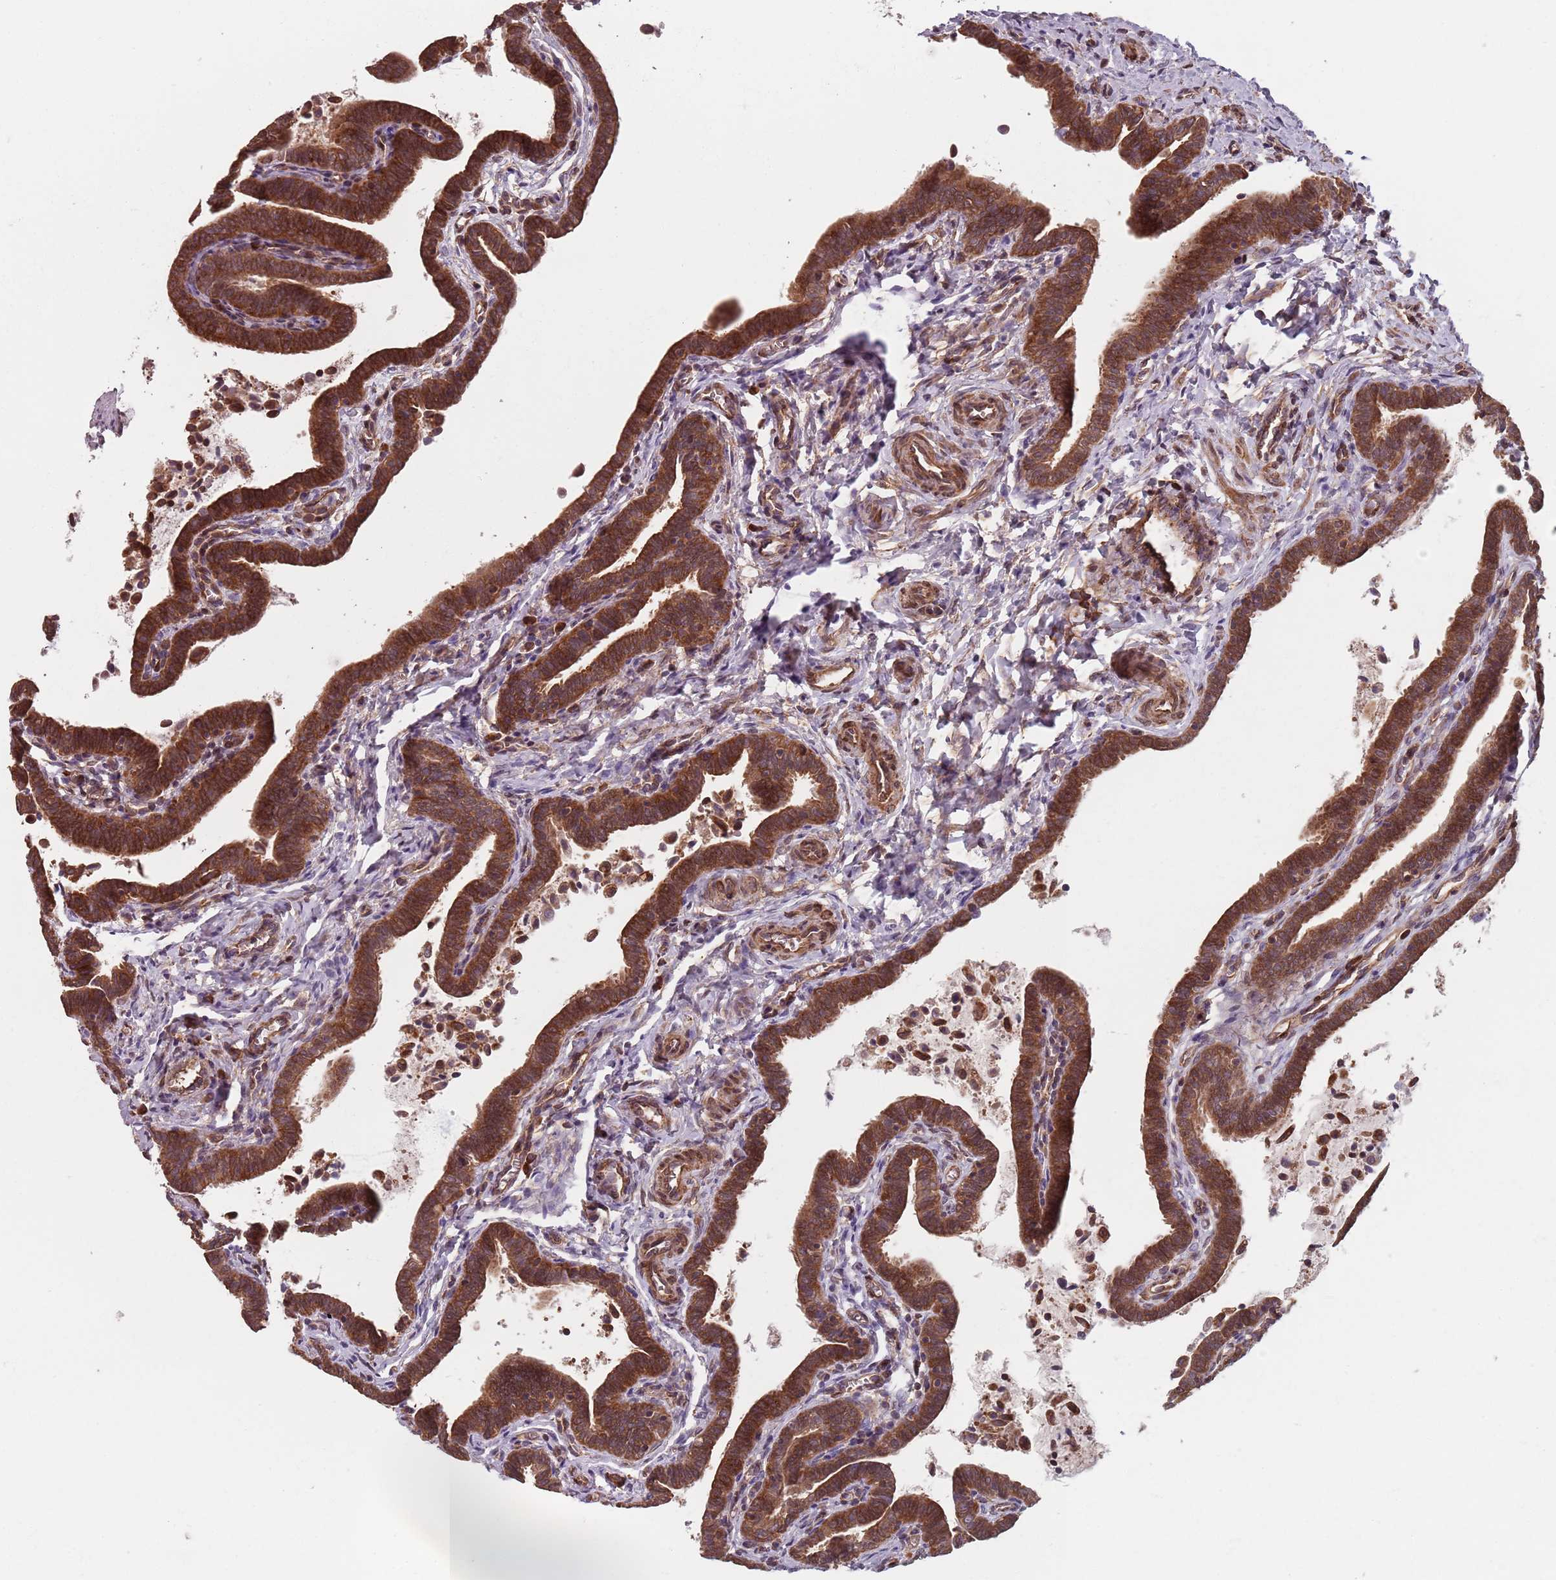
{"staining": {"intensity": "strong", "quantity": ">75%", "location": "cytoplasmic/membranous"}, "tissue": "fallopian tube", "cell_type": "Glandular cells", "image_type": "normal", "snomed": [{"axis": "morphology", "description": "Normal tissue, NOS"}, {"axis": "topography", "description": "Fallopian tube"}], "caption": "Immunohistochemistry (IHC) staining of normal fallopian tube, which exhibits high levels of strong cytoplasmic/membranous positivity in about >75% of glandular cells indicating strong cytoplasmic/membranous protein expression. The staining was performed using DAB (brown) for protein detection and nuclei were counterstained in hematoxylin (blue).", "gene": "NOTCH3", "patient": {"sex": "female", "age": 36}}